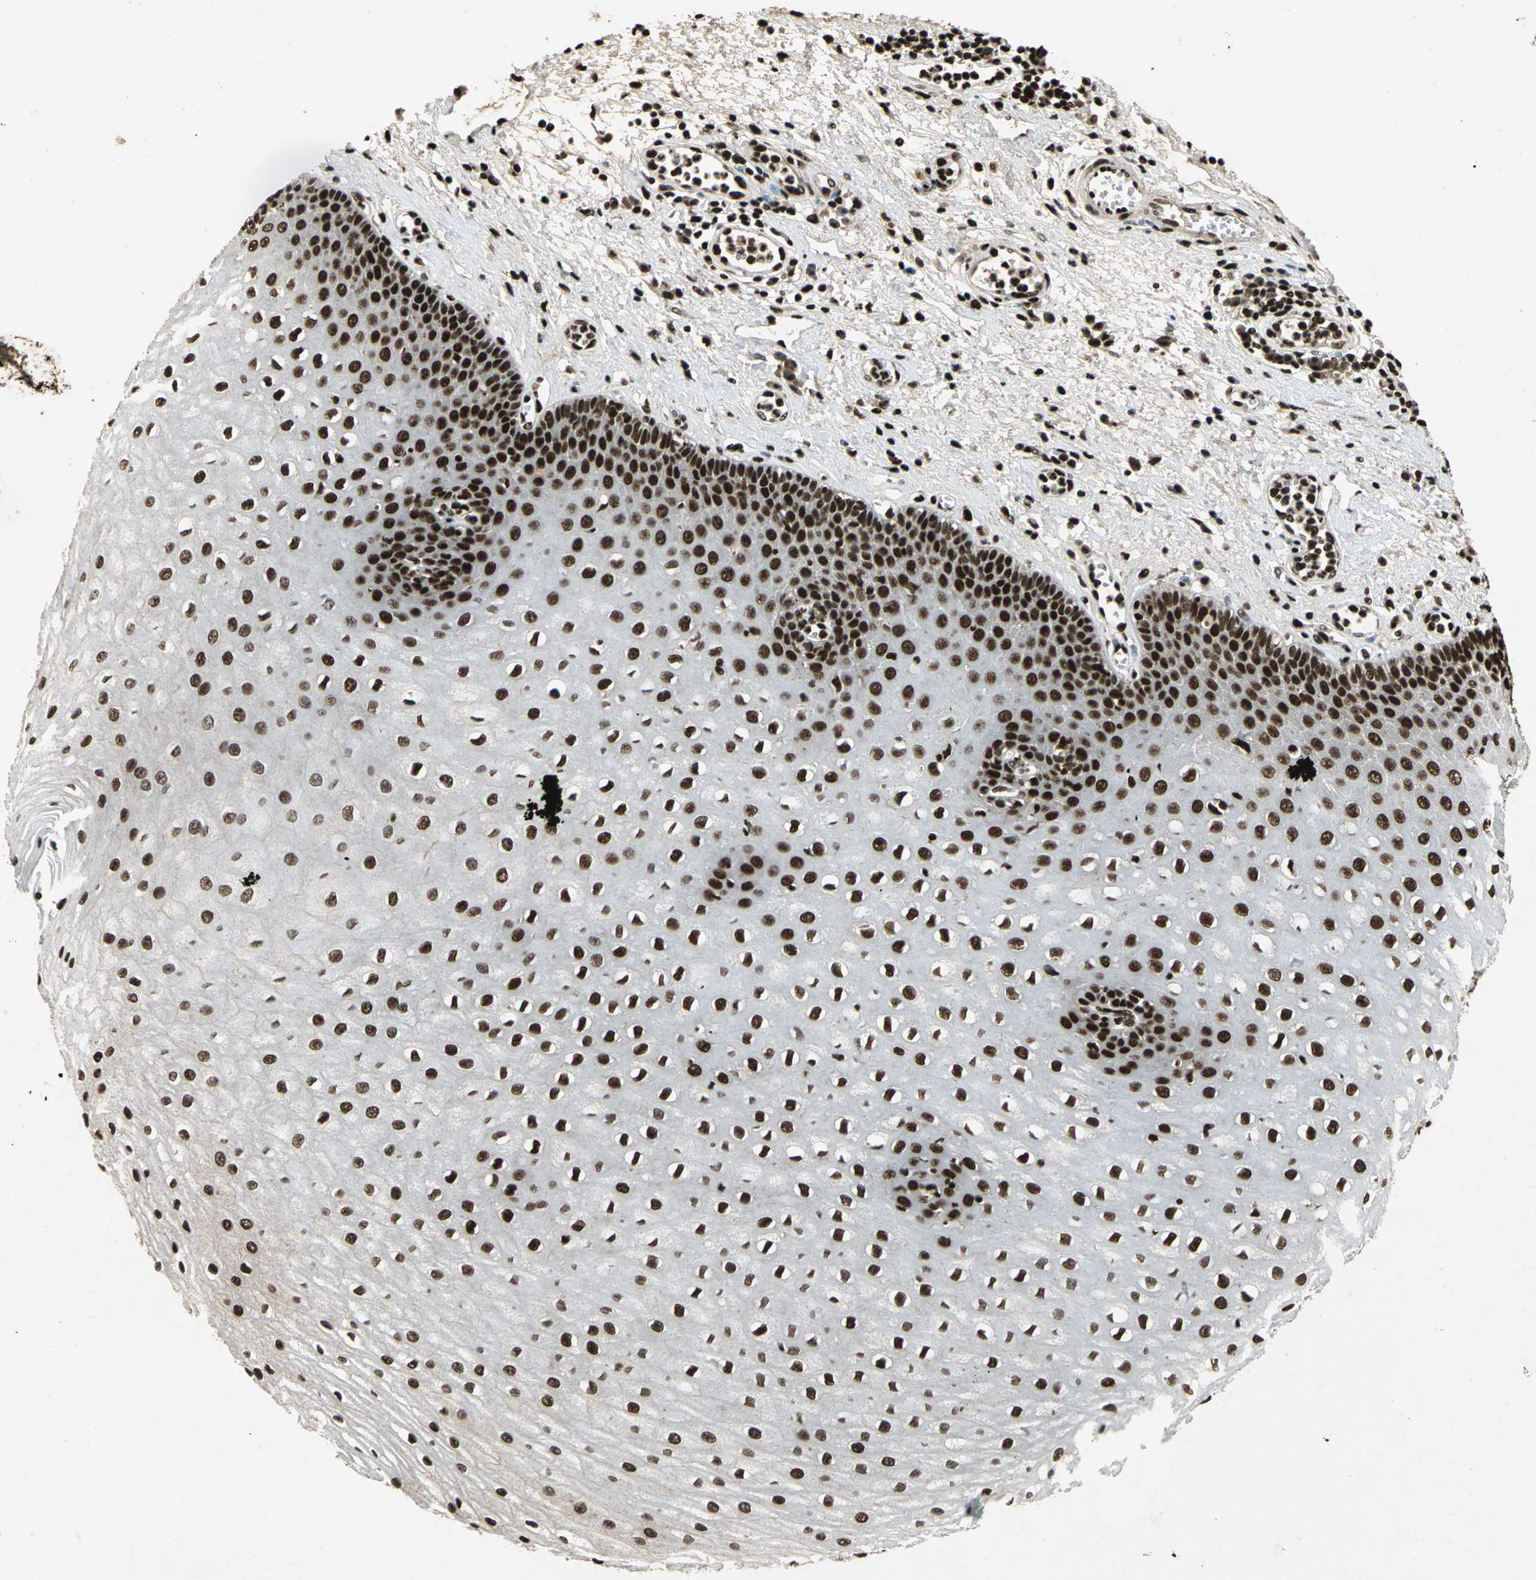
{"staining": {"intensity": "strong", "quantity": ">75%", "location": "nuclear"}, "tissue": "esophagus", "cell_type": "Squamous epithelial cells", "image_type": "normal", "snomed": [{"axis": "morphology", "description": "Normal tissue, NOS"}, {"axis": "morphology", "description": "Squamous cell carcinoma, NOS"}, {"axis": "topography", "description": "Esophagus"}], "caption": "Immunohistochemical staining of benign esophagus shows >75% levels of strong nuclear protein staining in about >75% of squamous epithelial cells.", "gene": "MTA2", "patient": {"sex": "male", "age": 65}}